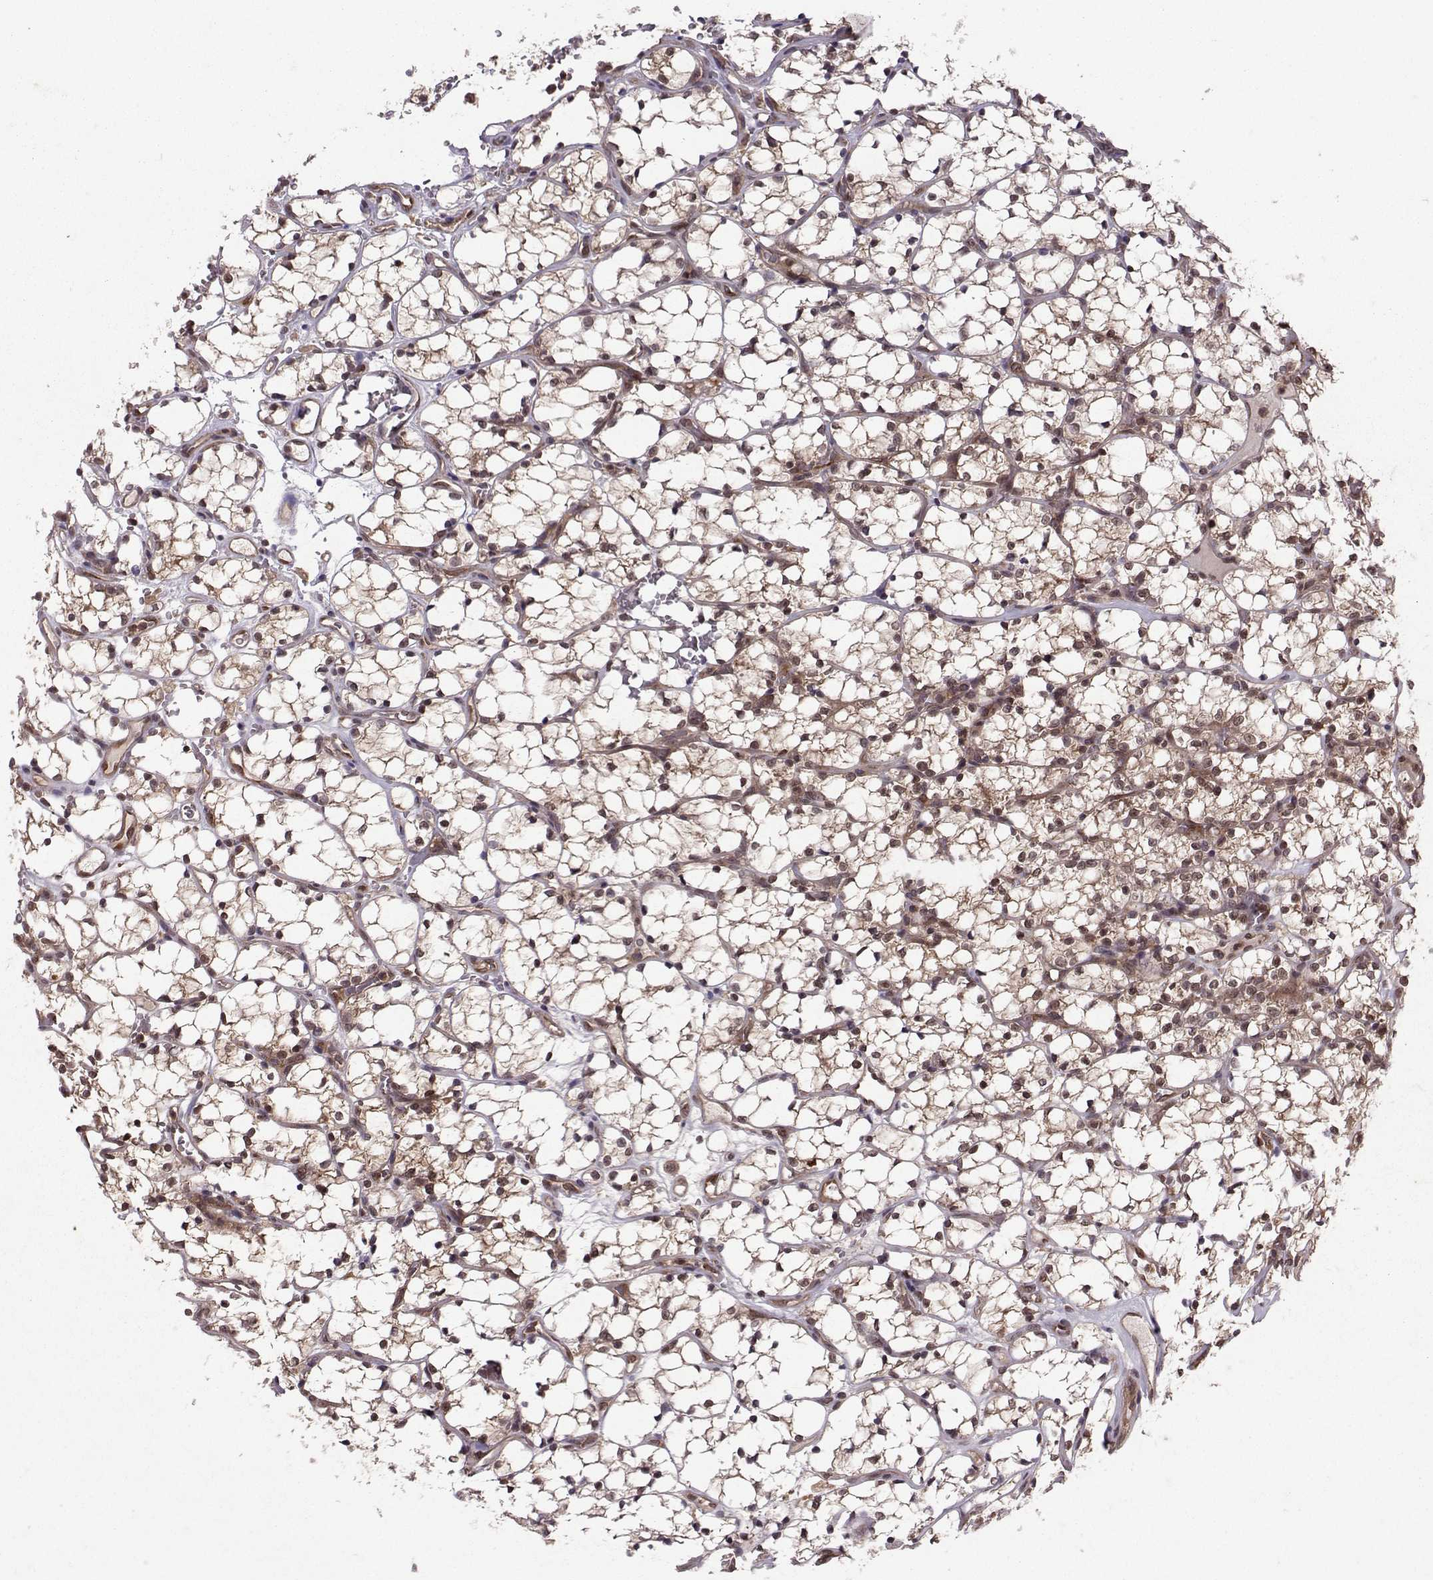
{"staining": {"intensity": "moderate", "quantity": "25%-75%", "location": "cytoplasmic/membranous"}, "tissue": "renal cancer", "cell_type": "Tumor cells", "image_type": "cancer", "snomed": [{"axis": "morphology", "description": "Adenocarcinoma, NOS"}, {"axis": "topography", "description": "Kidney"}], "caption": "Immunohistochemistry of renal adenocarcinoma displays medium levels of moderate cytoplasmic/membranous expression in about 25%-75% of tumor cells.", "gene": "PPP2R2A", "patient": {"sex": "female", "age": 69}}